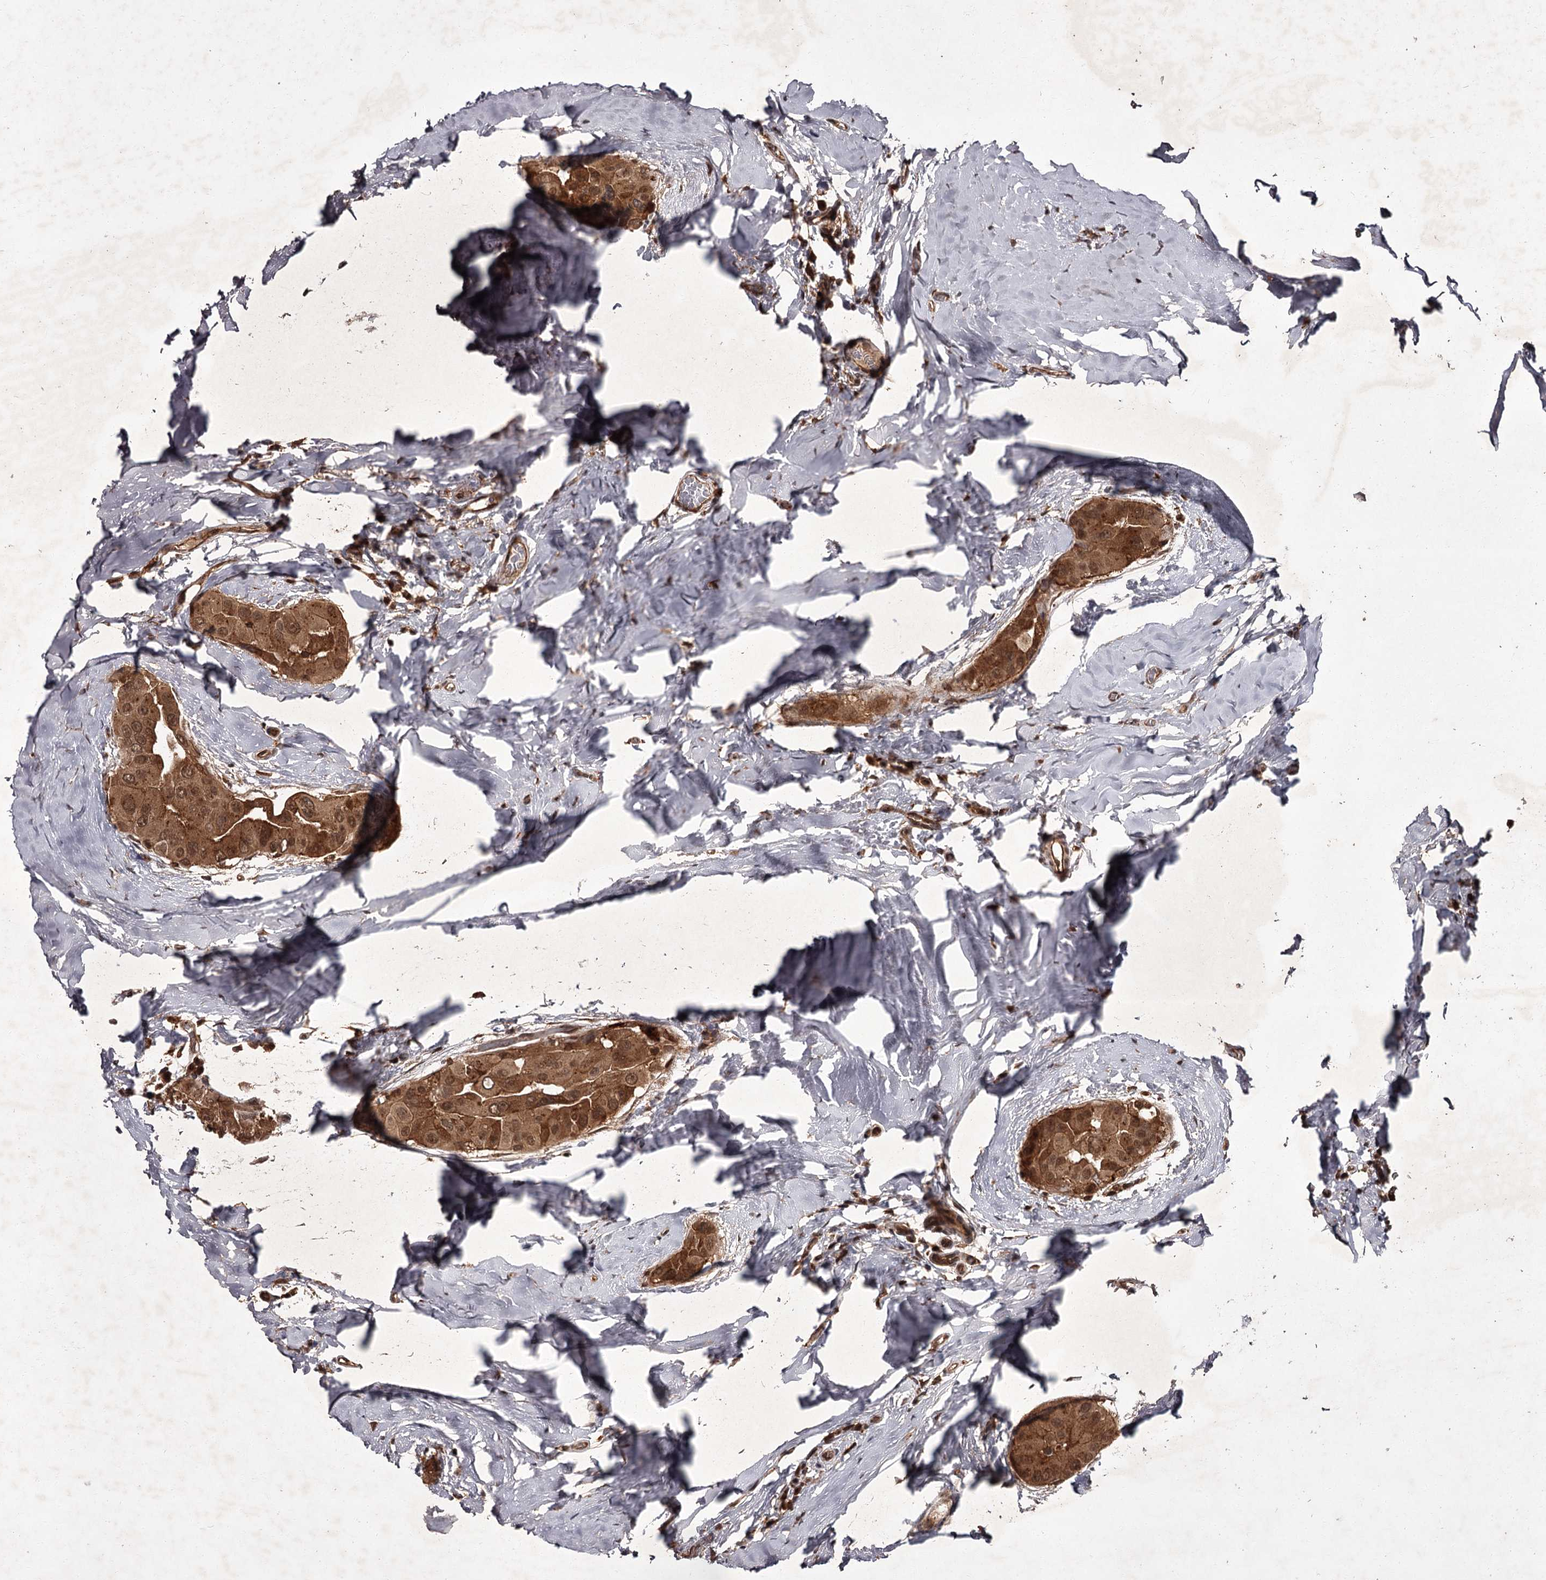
{"staining": {"intensity": "moderate", "quantity": ">75%", "location": "cytoplasmic/membranous,nuclear"}, "tissue": "thyroid cancer", "cell_type": "Tumor cells", "image_type": "cancer", "snomed": [{"axis": "morphology", "description": "Papillary adenocarcinoma, NOS"}, {"axis": "topography", "description": "Thyroid gland"}], "caption": "Immunohistochemical staining of thyroid papillary adenocarcinoma exhibits moderate cytoplasmic/membranous and nuclear protein positivity in about >75% of tumor cells.", "gene": "TBC1D23", "patient": {"sex": "male", "age": 33}}